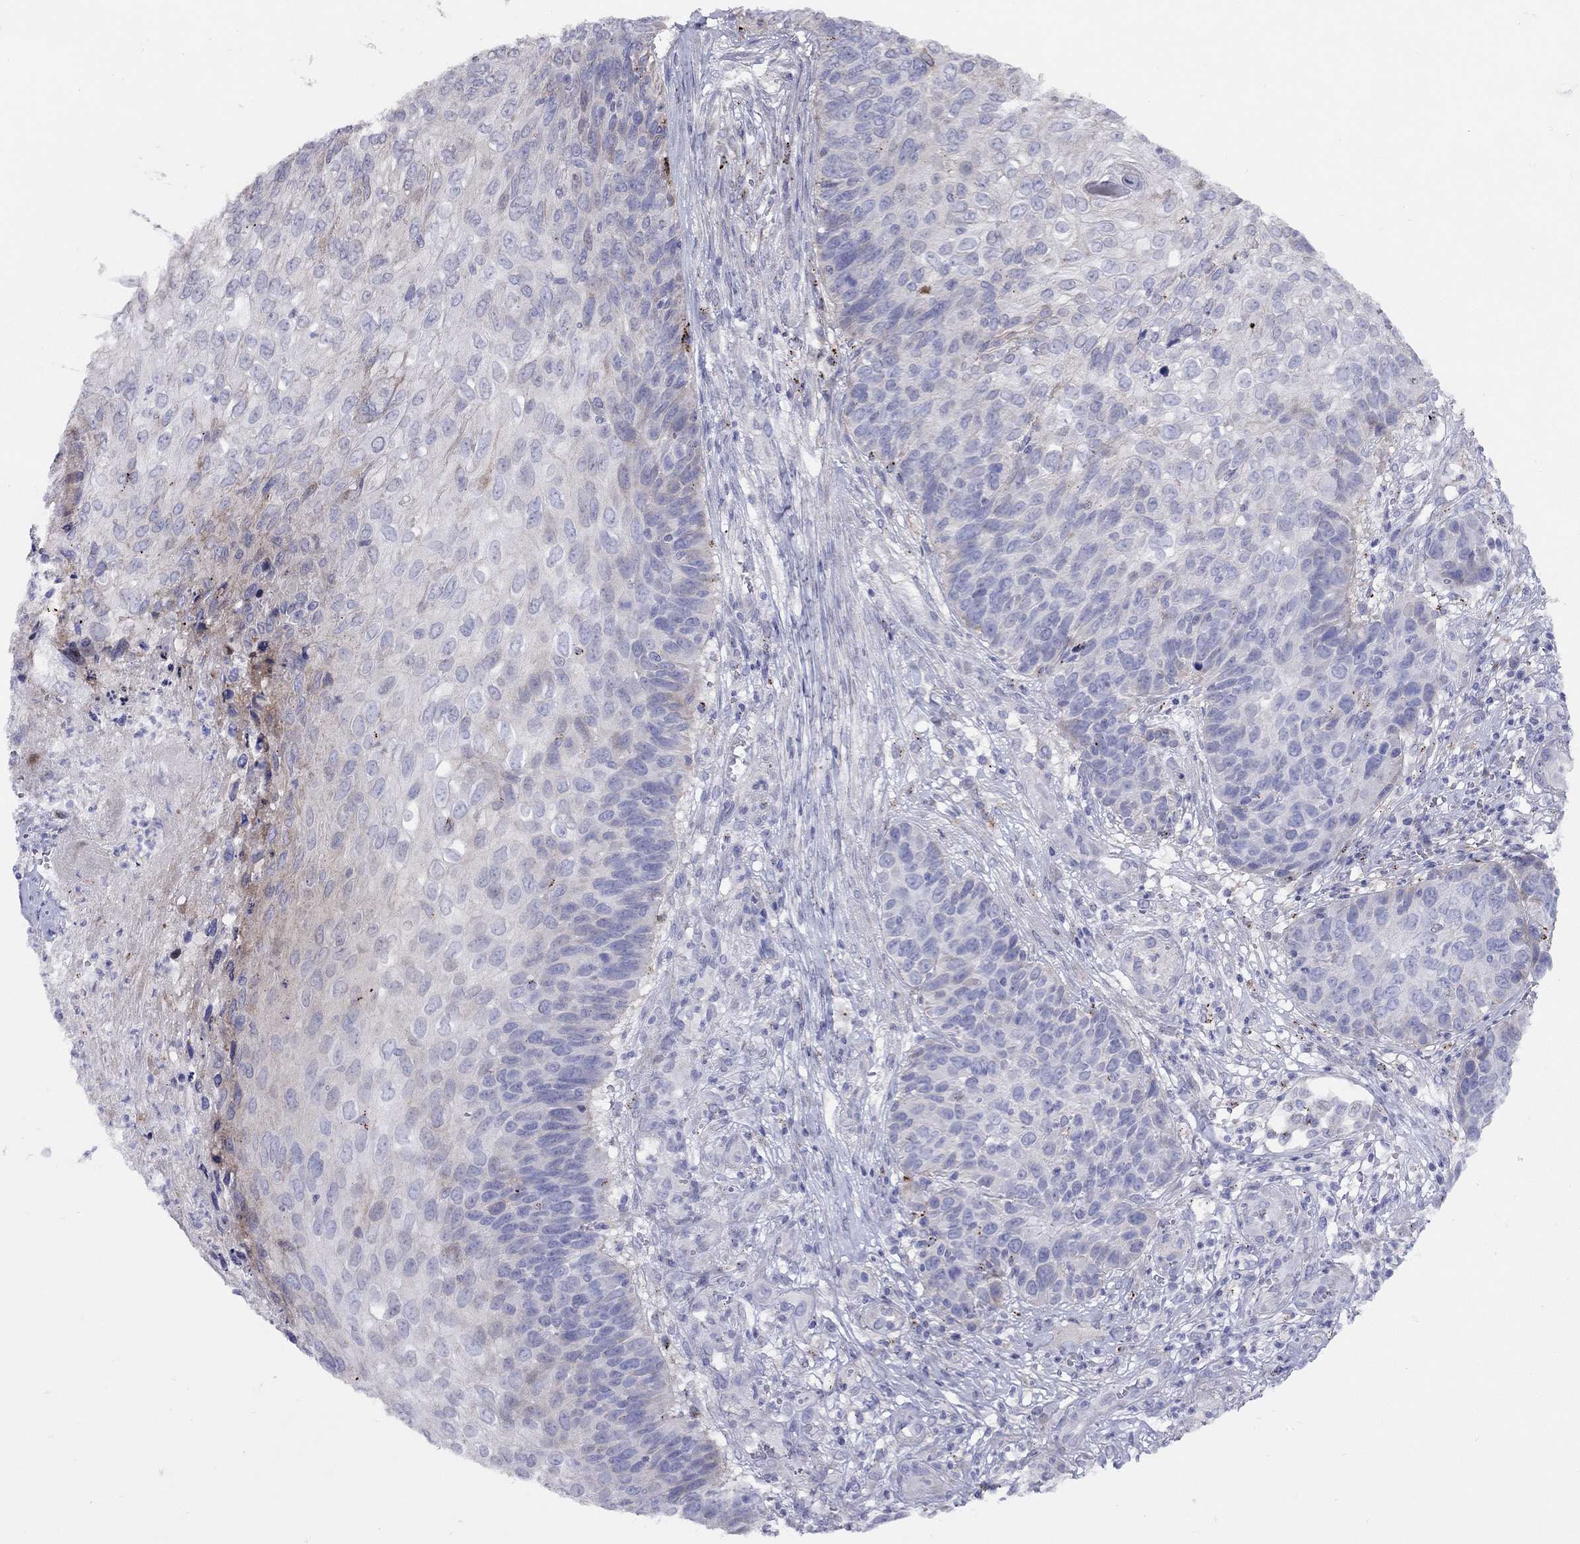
{"staining": {"intensity": "negative", "quantity": "none", "location": "none"}, "tissue": "skin cancer", "cell_type": "Tumor cells", "image_type": "cancer", "snomed": [{"axis": "morphology", "description": "Squamous cell carcinoma, NOS"}, {"axis": "topography", "description": "Skin"}], "caption": "The immunohistochemistry histopathology image has no significant staining in tumor cells of squamous cell carcinoma (skin) tissue.", "gene": "MAGEB4", "patient": {"sex": "male", "age": 92}}